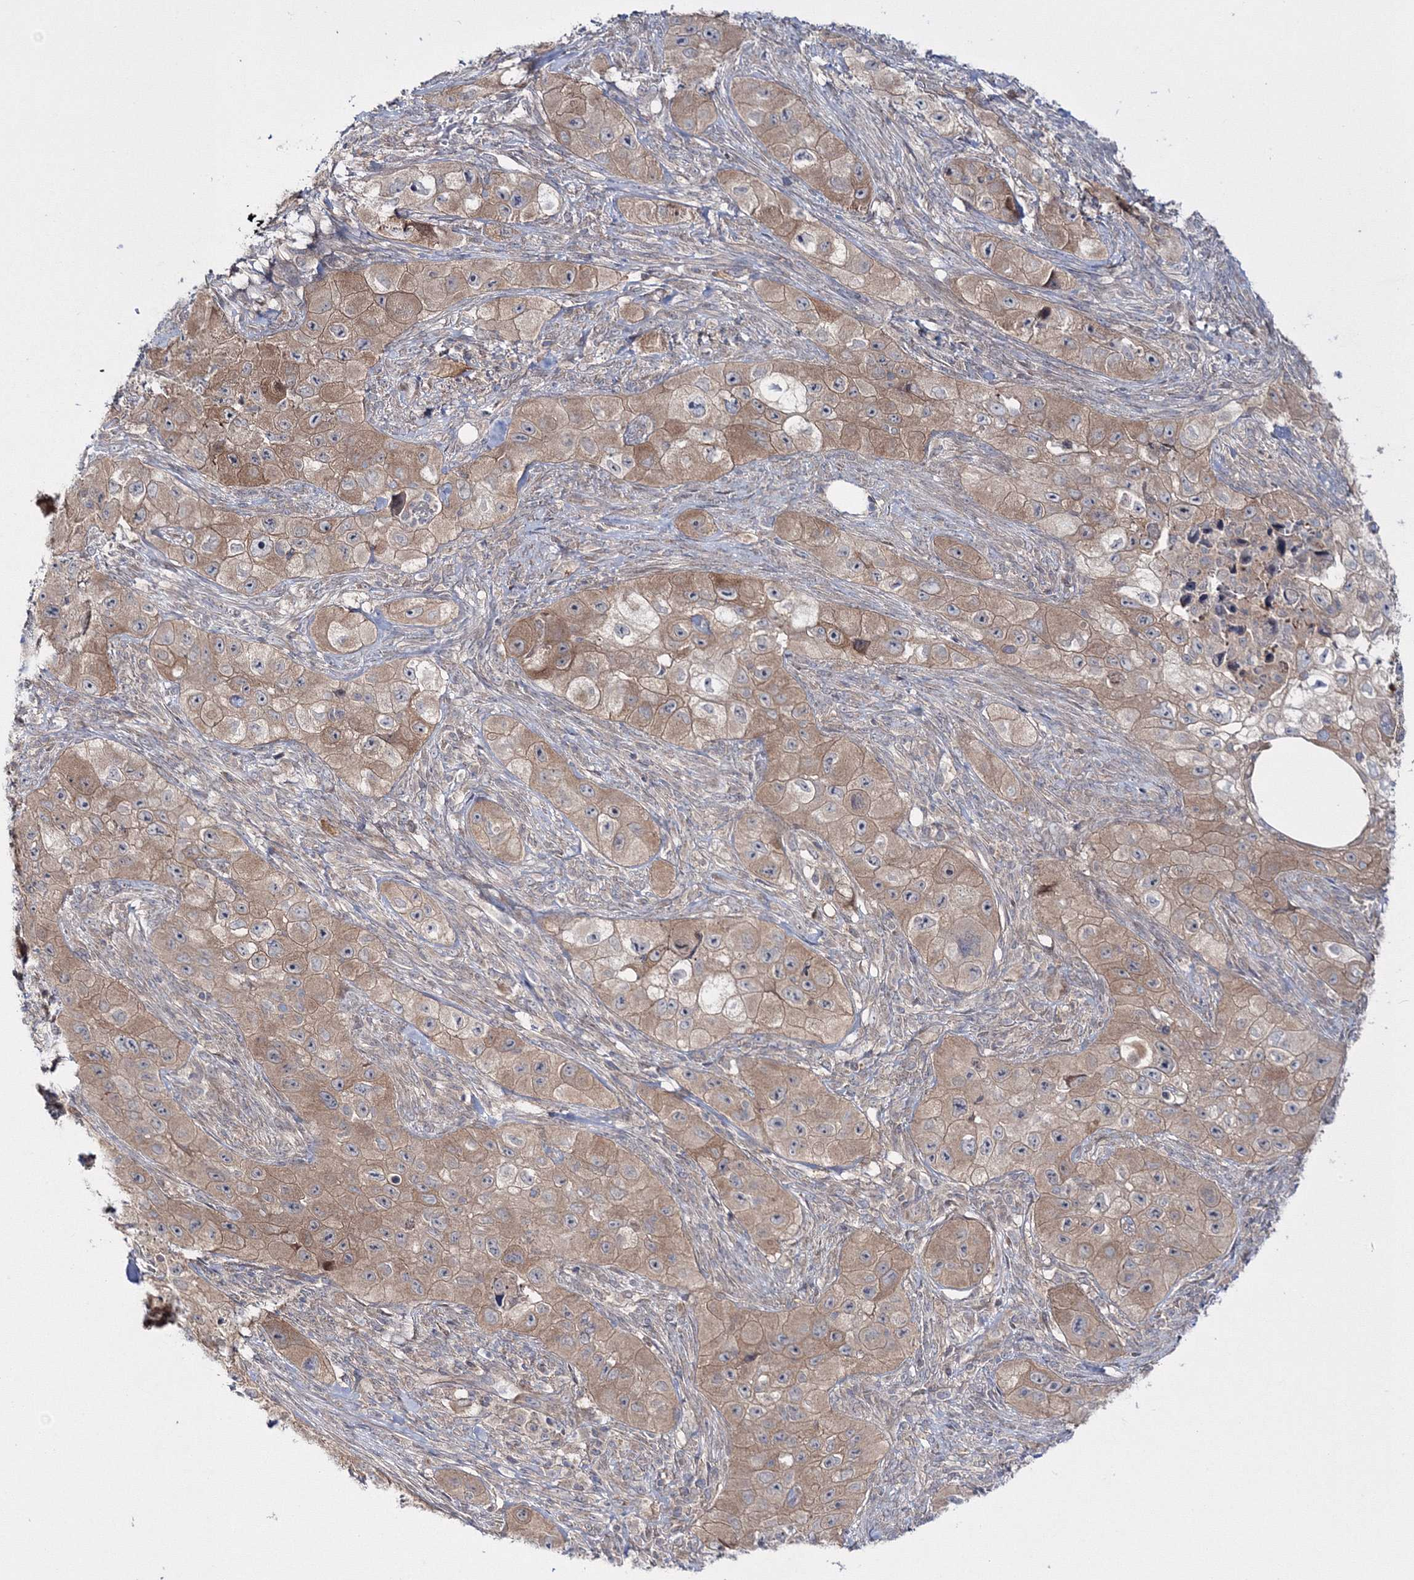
{"staining": {"intensity": "moderate", "quantity": ">75%", "location": "cytoplasmic/membranous"}, "tissue": "skin cancer", "cell_type": "Tumor cells", "image_type": "cancer", "snomed": [{"axis": "morphology", "description": "Squamous cell carcinoma, NOS"}, {"axis": "topography", "description": "Skin"}, {"axis": "topography", "description": "Subcutis"}], "caption": "The image shows immunohistochemical staining of skin cancer. There is moderate cytoplasmic/membranous expression is present in about >75% of tumor cells. The protein is stained brown, and the nuclei are stained in blue (DAB IHC with brightfield microscopy, high magnification).", "gene": "IPMK", "patient": {"sex": "male", "age": 73}}